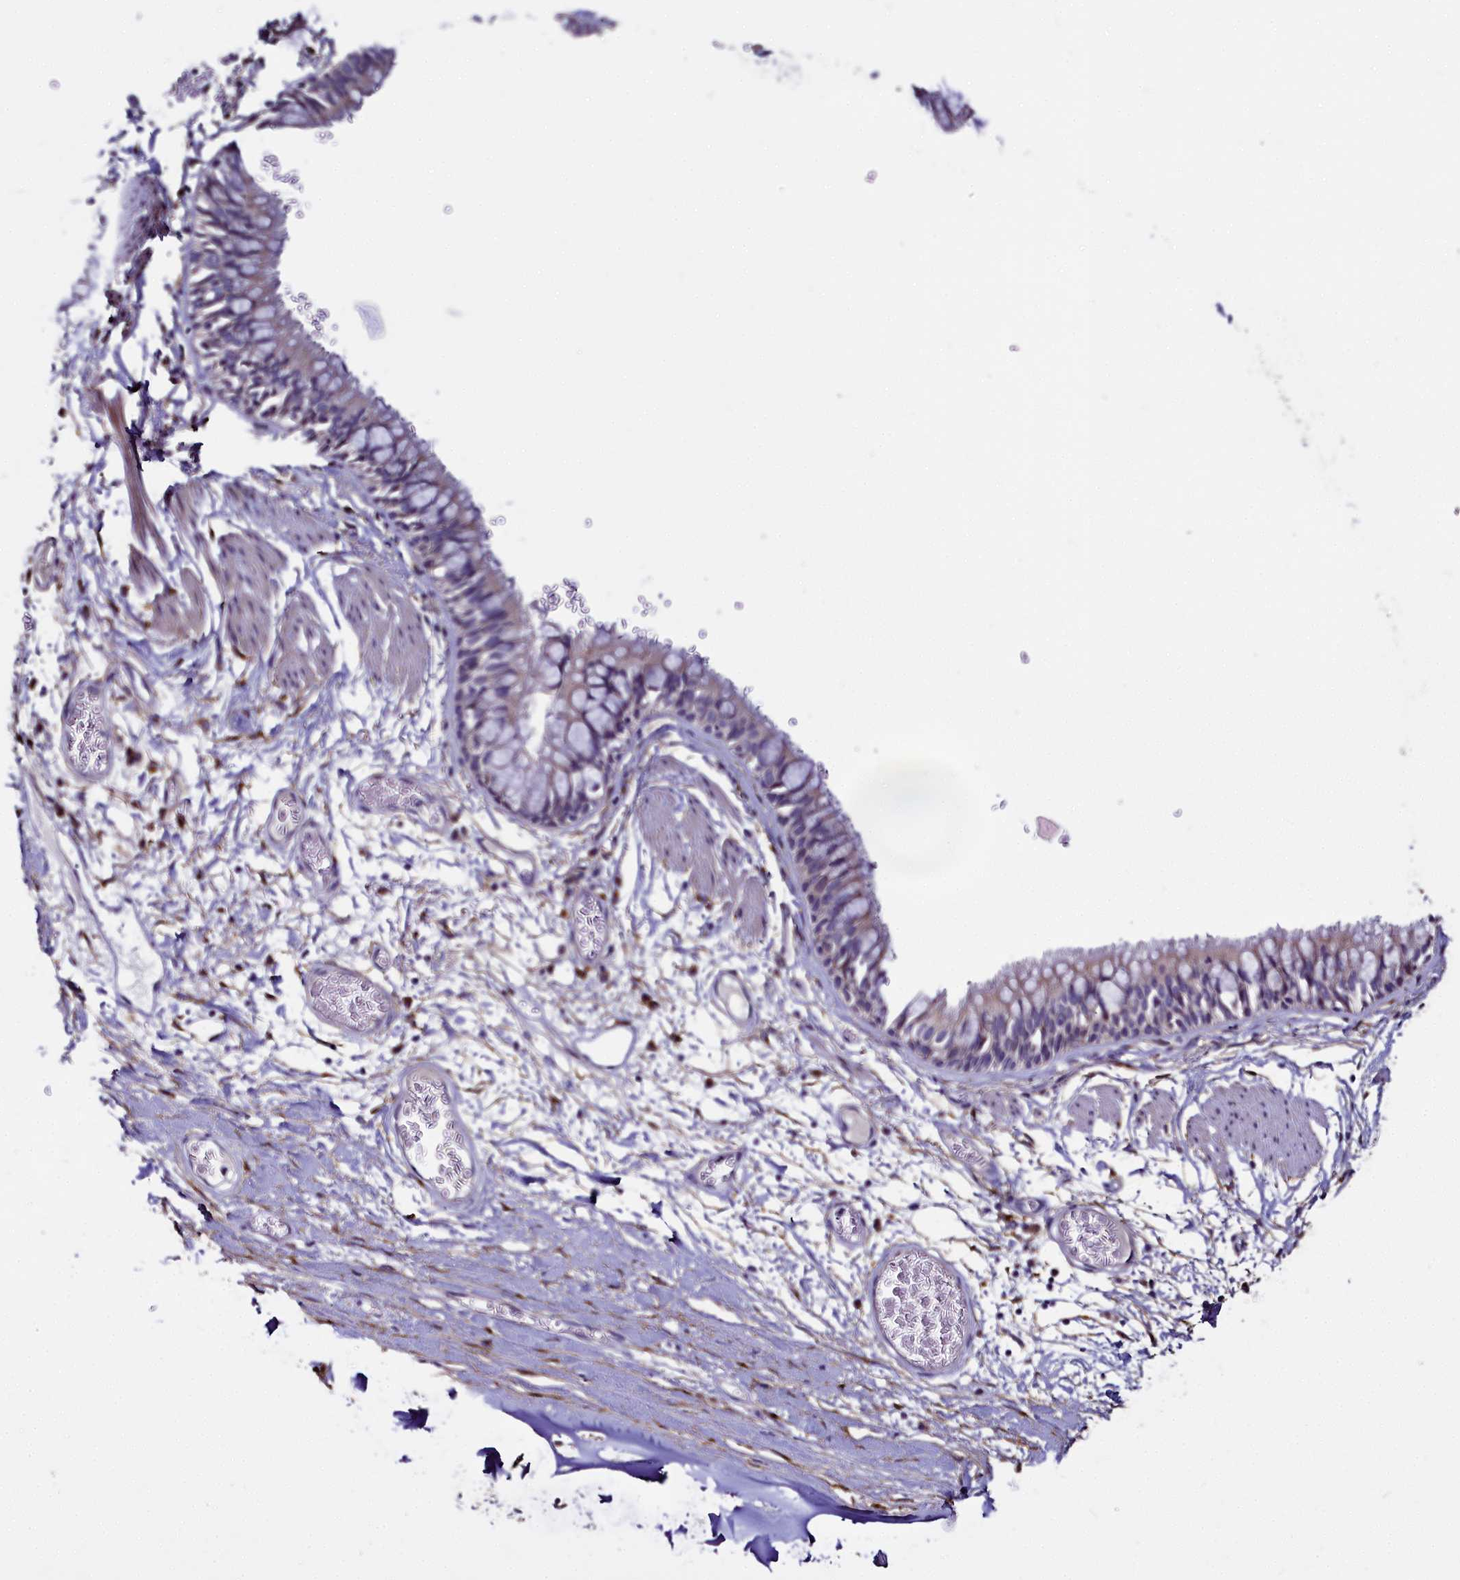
{"staining": {"intensity": "negative", "quantity": "none", "location": "none"}, "tissue": "bronchus", "cell_type": "Respiratory epithelial cells", "image_type": "normal", "snomed": [{"axis": "morphology", "description": "Normal tissue, NOS"}, {"axis": "topography", "description": "Cartilage tissue"}, {"axis": "topography", "description": "Bronchus"}], "caption": "High power microscopy histopathology image of an immunohistochemistry histopathology image of benign bronchus, revealing no significant staining in respiratory epithelial cells. (DAB (3,3'-diaminobenzidine) IHC, high magnification).", "gene": "MRC2", "patient": {"sex": "female", "age": 36}}